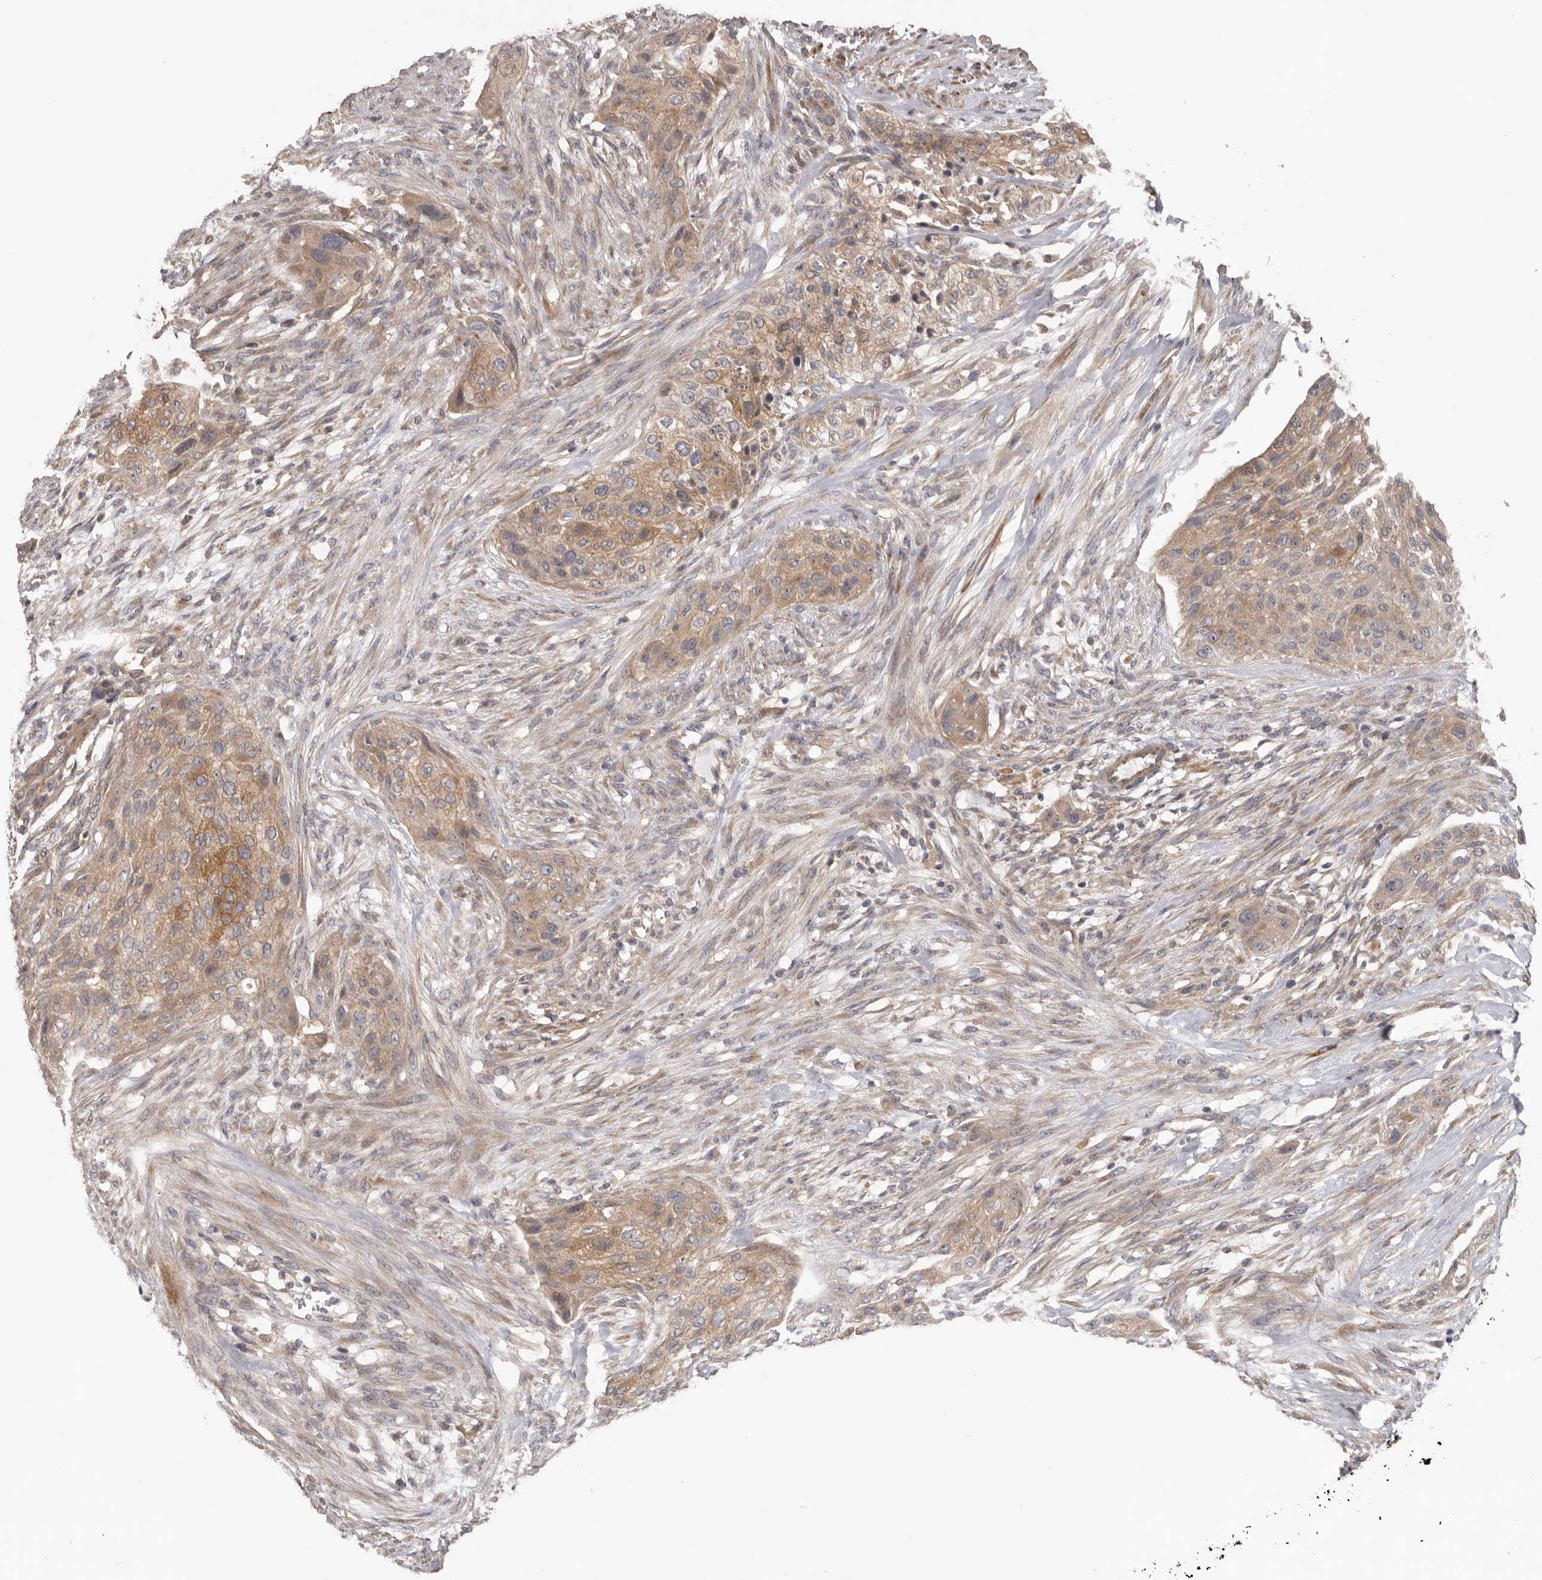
{"staining": {"intensity": "moderate", "quantity": ">75%", "location": "cytoplasmic/membranous"}, "tissue": "urothelial cancer", "cell_type": "Tumor cells", "image_type": "cancer", "snomed": [{"axis": "morphology", "description": "Urothelial carcinoma, High grade"}, {"axis": "topography", "description": "Urinary bladder"}], "caption": "Brown immunohistochemical staining in urothelial carcinoma (high-grade) reveals moderate cytoplasmic/membranous expression in approximately >75% of tumor cells.", "gene": "HINT3", "patient": {"sex": "male", "age": 35}}